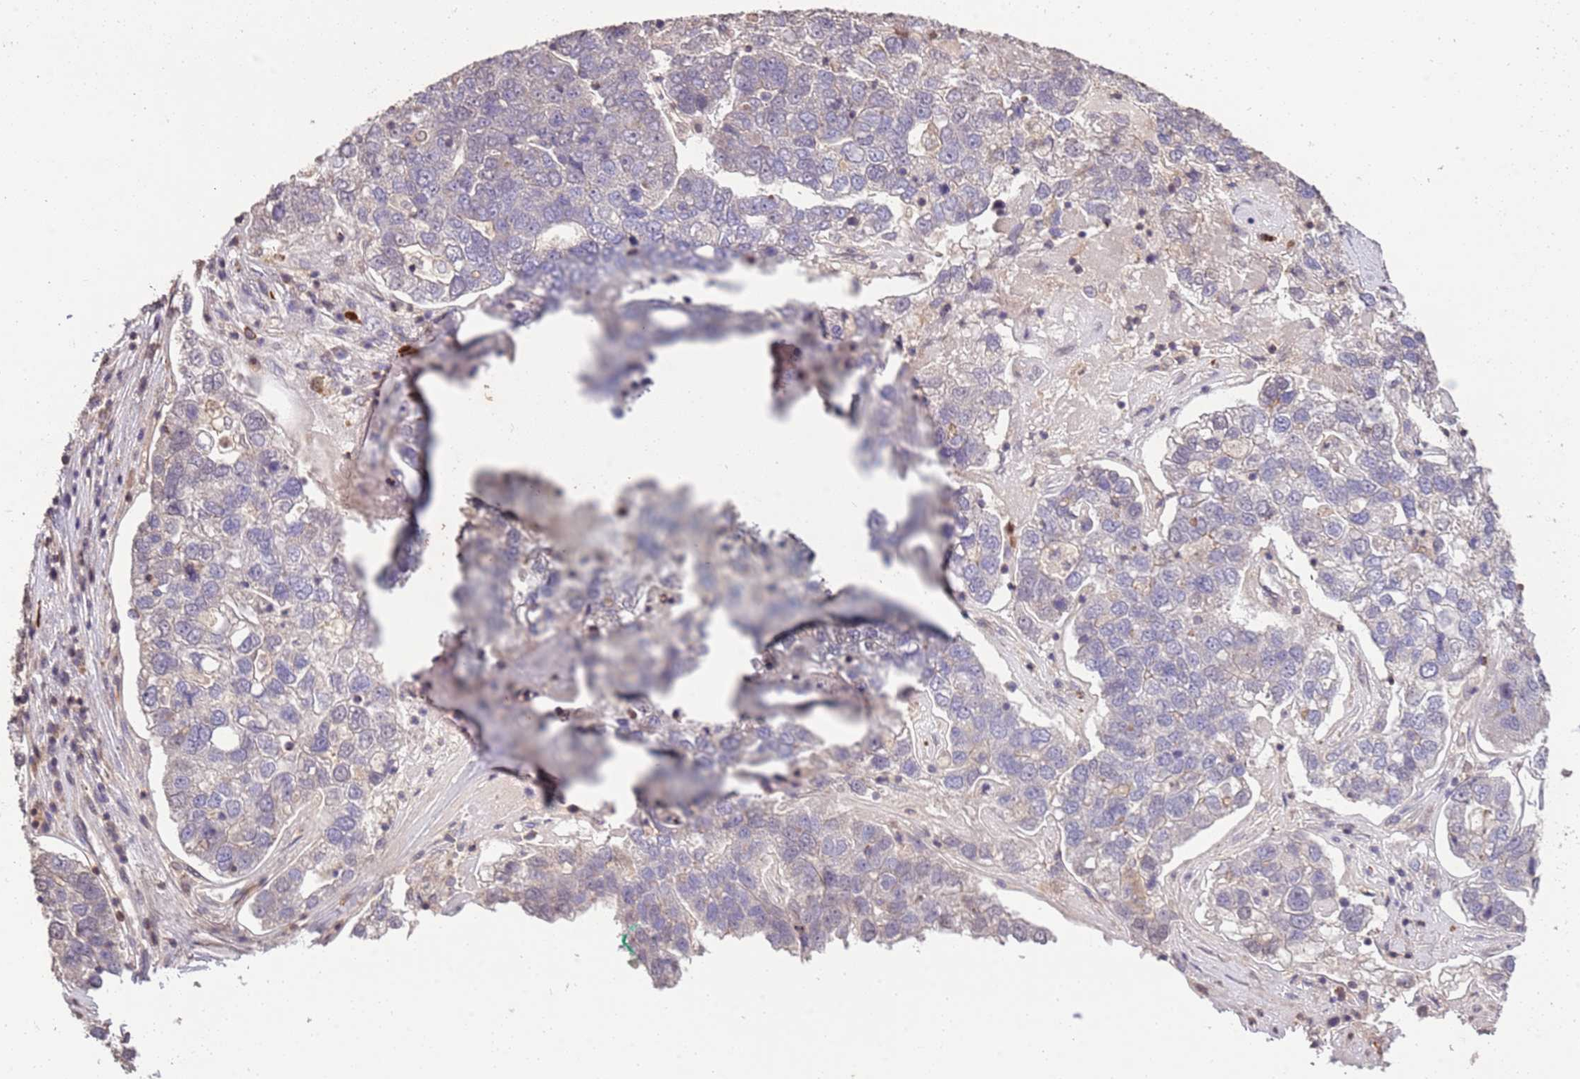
{"staining": {"intensity": "negative", "quantity": "none", "location": "none"}, "tissue": "pancreatic cancer", "cell_type": "Tumor cells", "image_type": "cancer", "snomed": [{"axis": "morphology", "description": "Adenocarcinoma, NOS"}, {"axis": "topography", "description": "Pancreas"}], "caption": "Protein analysis of pancreatic cancer shows no significant staining in tumor cells.", "gene": "SLC16A4", "patient": {"sex": "female", "age": 61}}